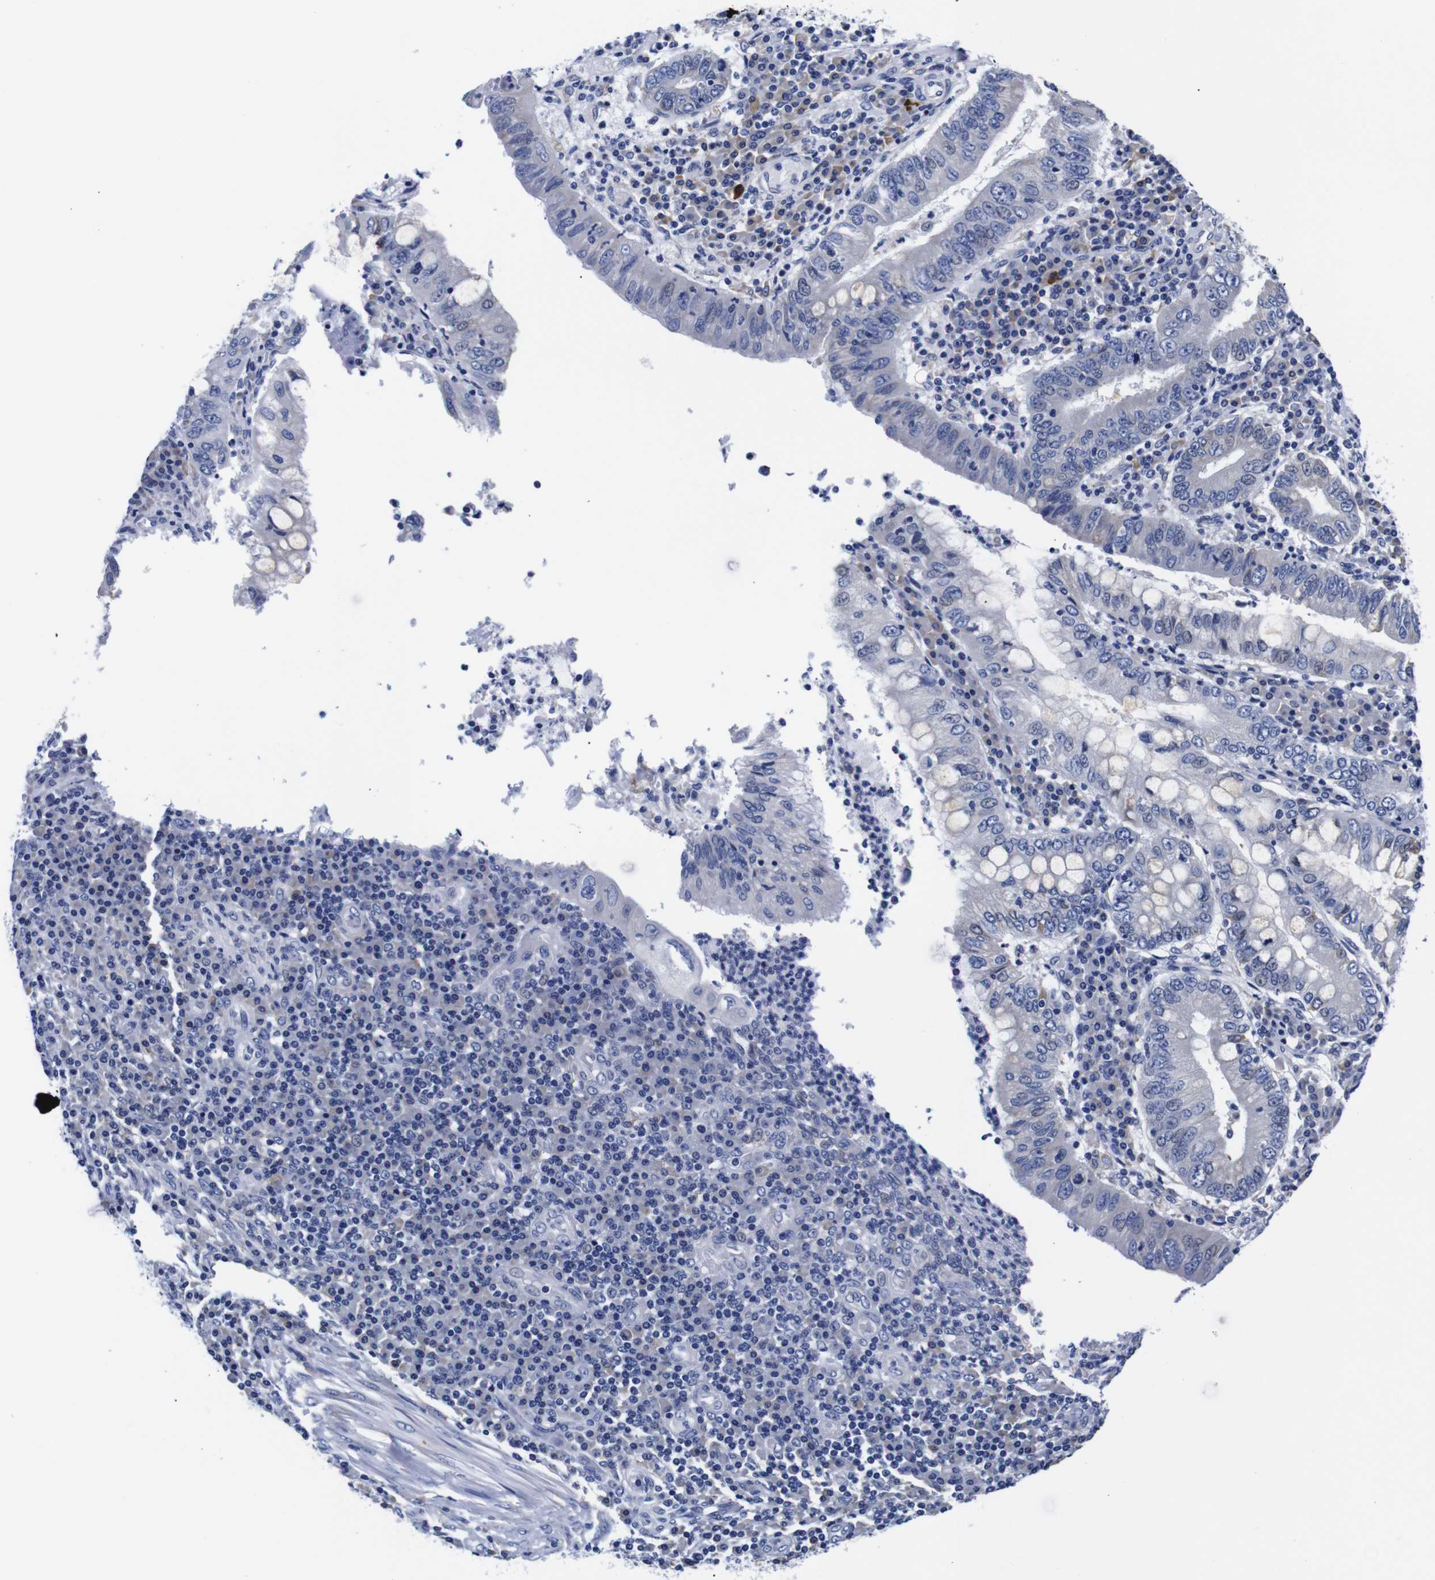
{"staining": {"intensity": "negative", "quantity": "none", "location": "none"}, "tissue": "stomach cancer", "cell_type": "Tumor cells", "image_type": "cancer", "snomed": [{"axis": "morphology", "description": "Normal tissue, NOS"}, {"axis": "morphology", "description": "Adenocarcinoma, NOS"}, {"axis": "topography", "description": "Esophagus"}, {"axis": "topography", "description": "Stomach, upper"}, {"axis": "topography", "description": "Peripheral nerve tissue"}], "caption": "Image shows no protein positivity in tumor cells of adenocarcinoma (stomach) tissue.", "gene": "CLEC4G", "patient": {"sex": "male", "age": 62}}